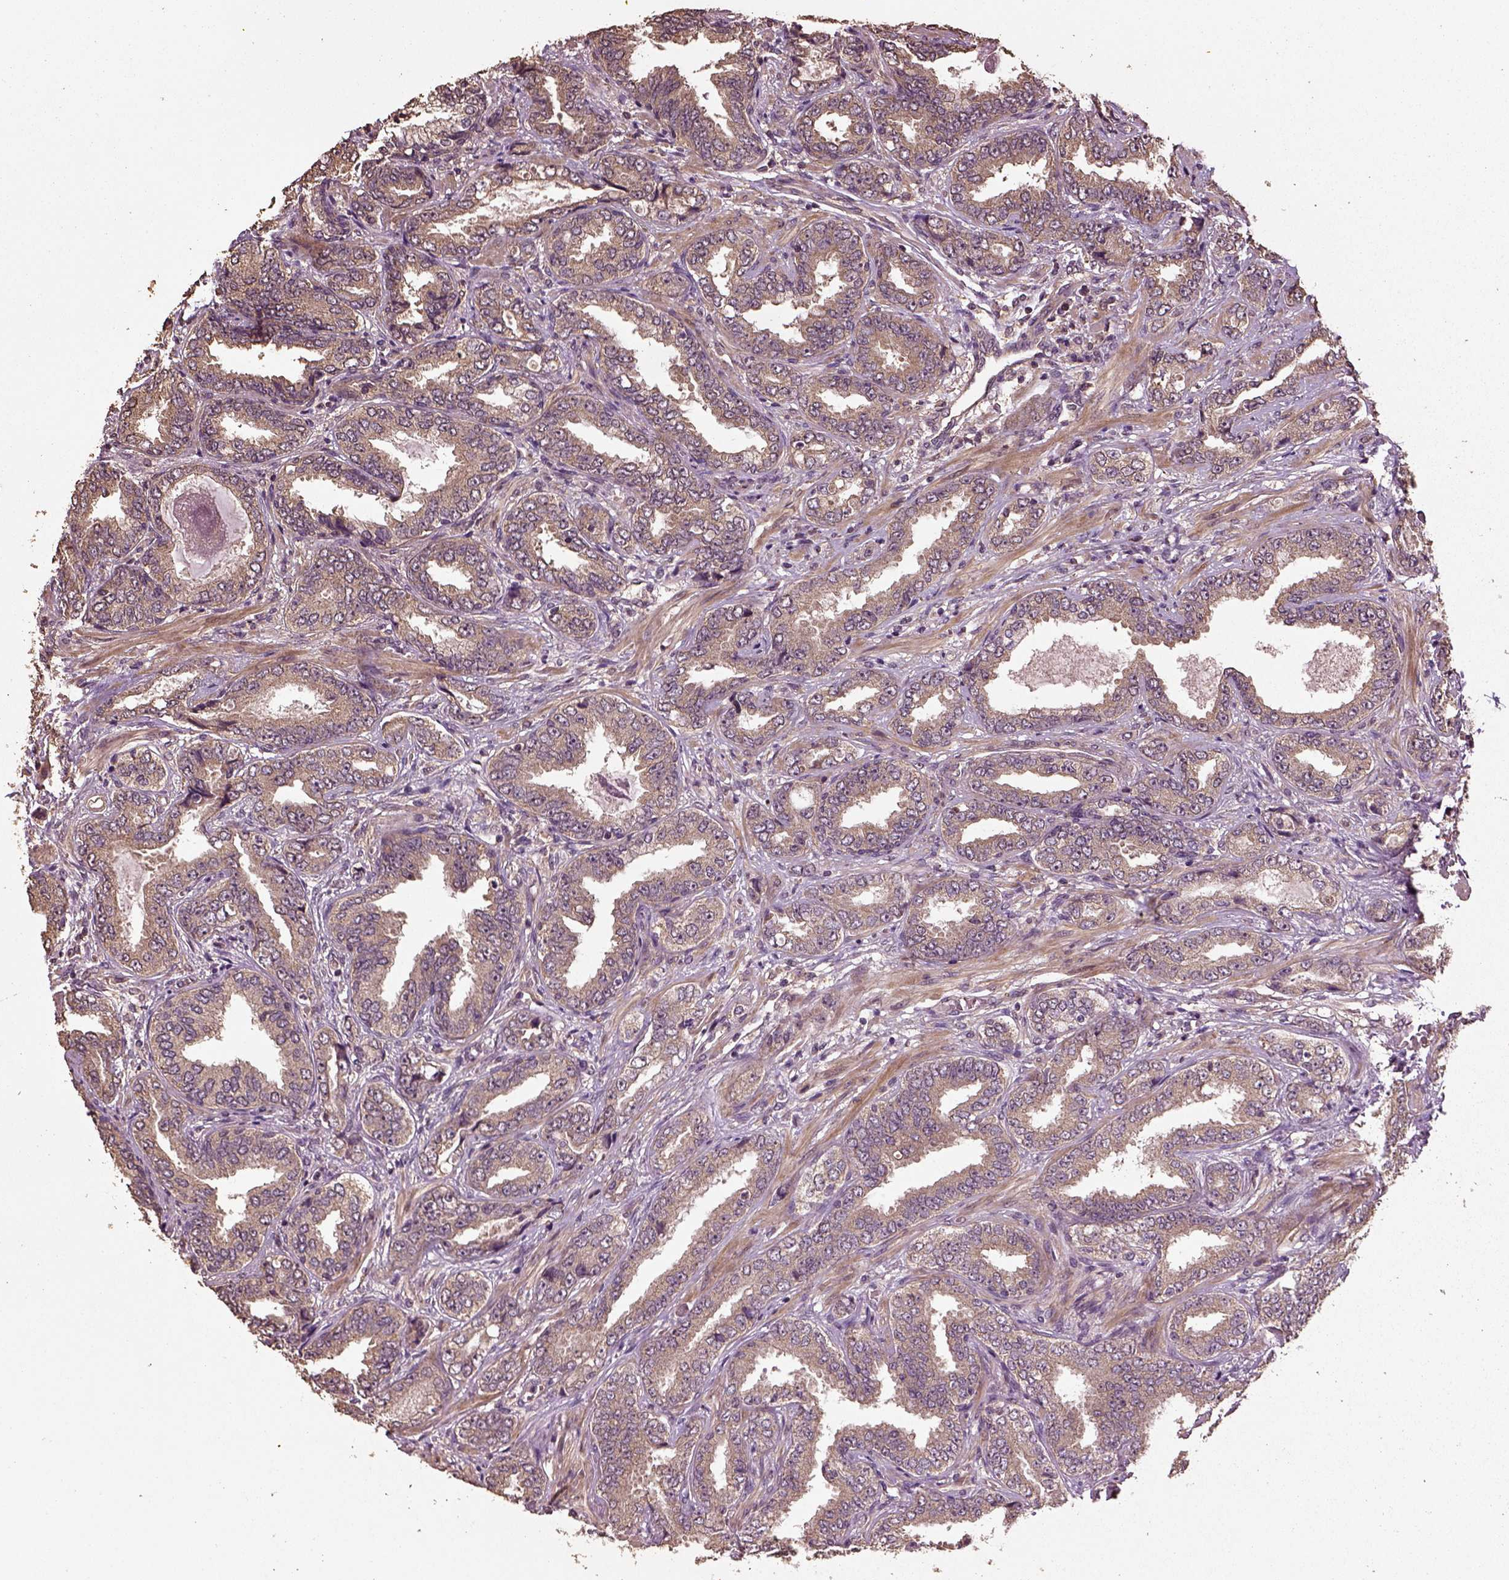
{"staining": {"intensity": "weak", "quantity": "25%-75%", "location": "cytoplasmic/membranous"}, "tissue": "prostate cancer", "cell_type": "Tumor cells", "image_type": "cancer", "snomed": [{"axis": "morphology", "description": "Adenocarcinoma, Low grade"}, {"axis": "topography", "description": "Prostate"}], "caption": "Adenocarcinoma (low-grade) (prostate) was stained to show a protein in brown. There is low levels of weak cytoplasmic/membranous staining in about 25%-75% of tumor cells.", "gene": "ERV3-1", "patient": {"sex": "male", "age": 68}}